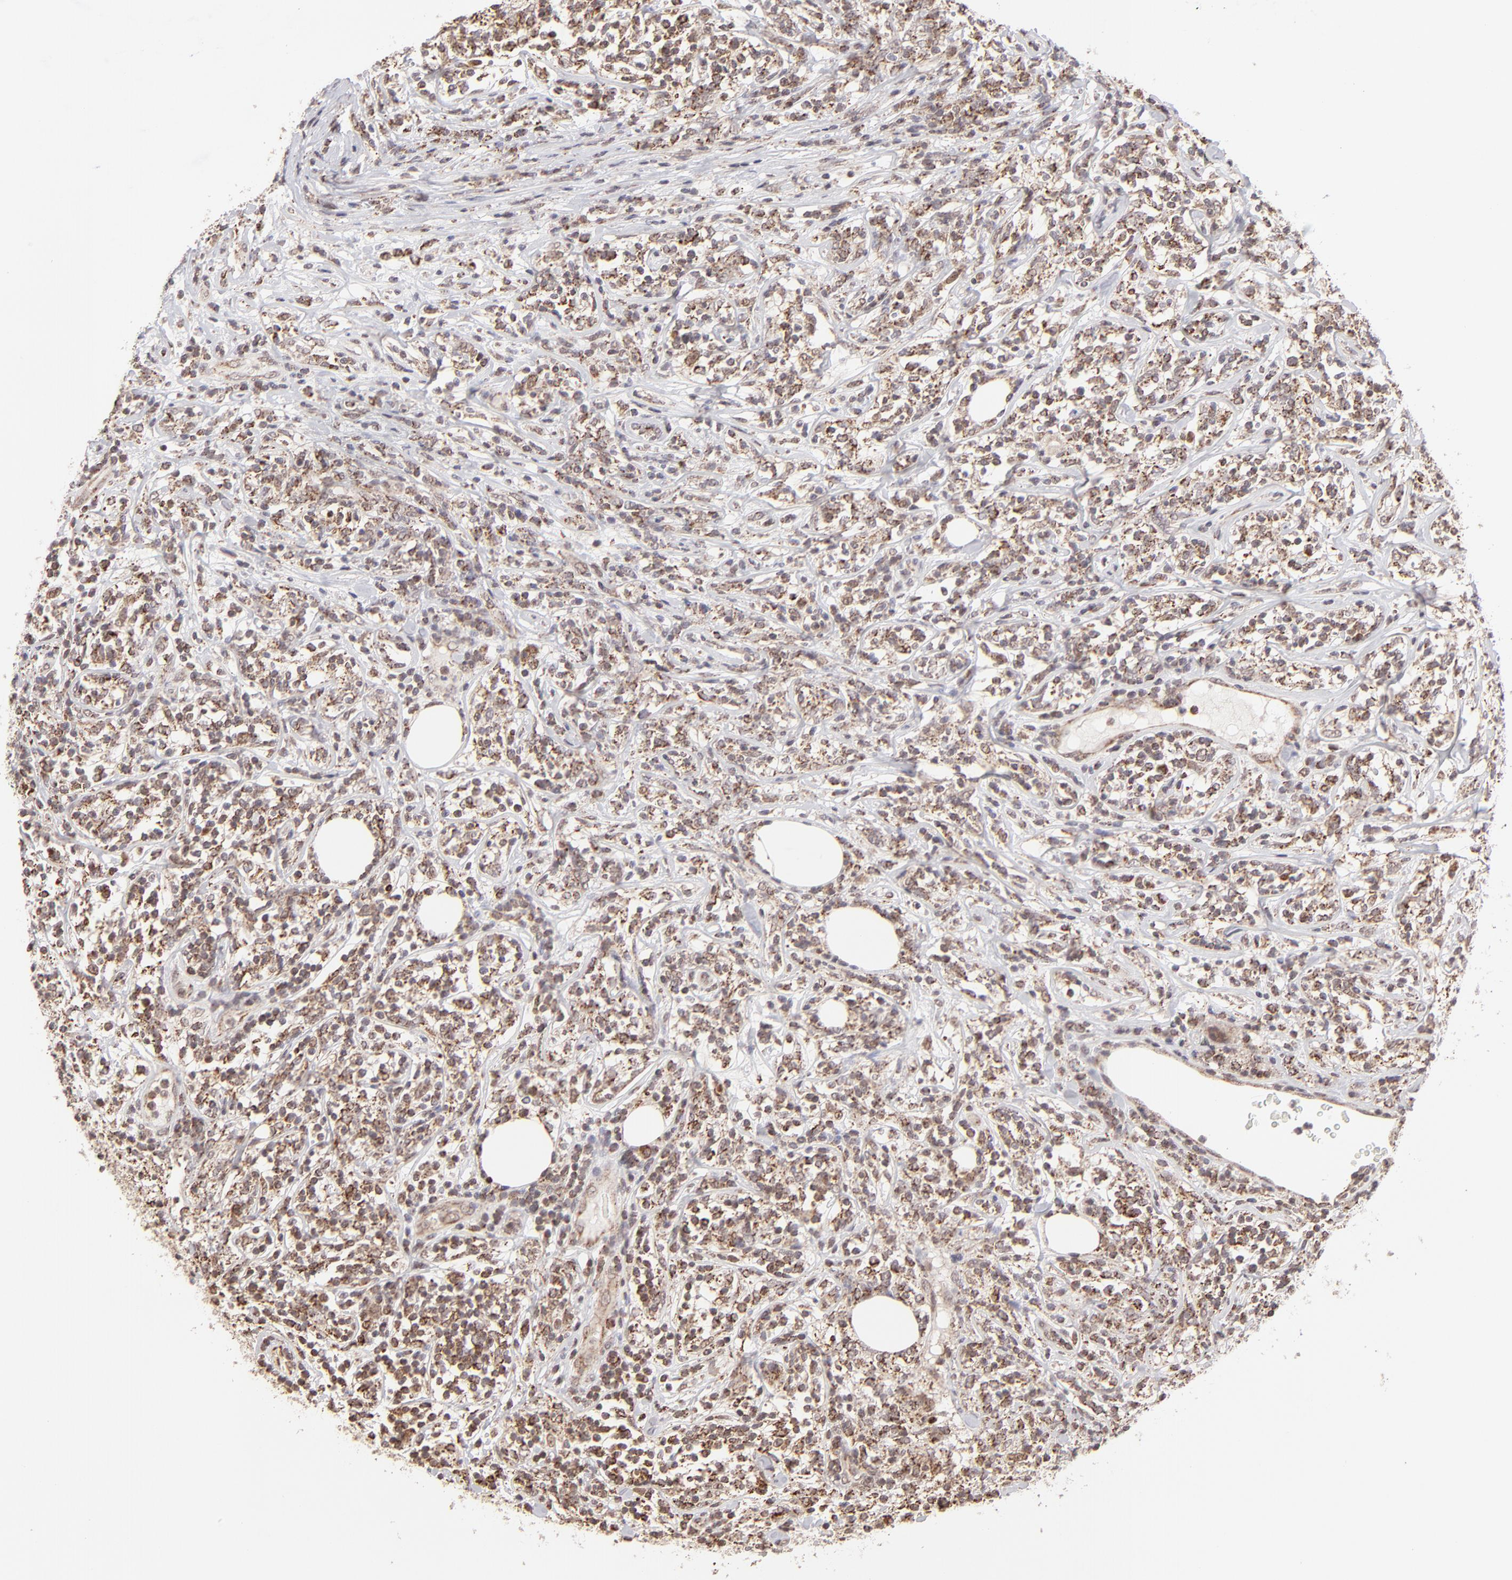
{"staining": {"intensity": "moderate", "quantity": "25%-75%", "location": "cytoplasmic/membranous"}, "tissue": "lymphoma", "cell_type": "Tumor cells", "image_type": "cancer", "snomed": [{"axis": "morphology", "description": "Malignant lymphoma, non-Hodgkin's type, High grade"}, {"axis": "topography", "description": "Lymph node"}], "caption": "High-grade malignant lymphoma, non-Hodgkin's type tissue reveals moderate cytoplasmic/membranous positivity in about 25%-75% of tumor cells The protein is shown in brown color, while the nuclei are stained blue.", "gene": "SLC15A1", "patient": {"sex": "female", "age": 84}}